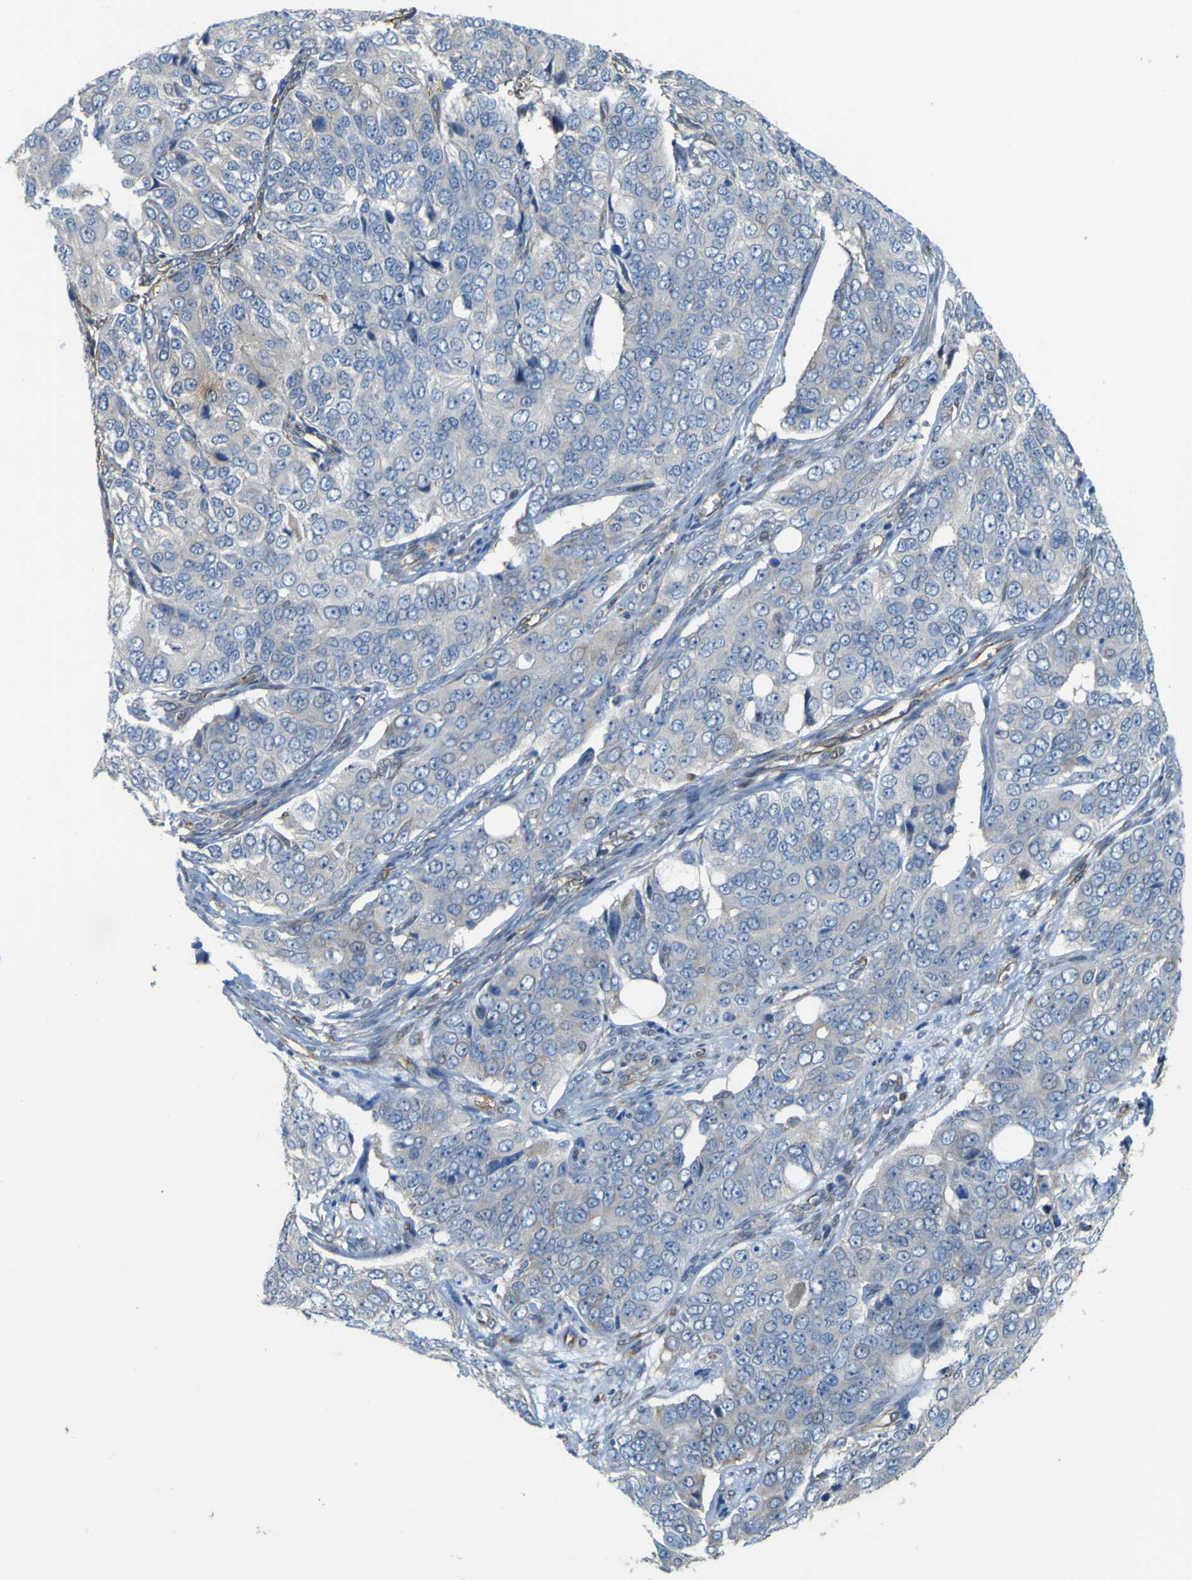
{"staining": {"intensity": "negative", "quantity": "none", "location": "none"}, "tissue": "ovarian cancer", "cell_type": "Tumor cells", "image_type": "cancer", "snomed": [{"axis": "morphology", "description": "Carcinoma, endometroid"}, {"axis": "topography", "description": "Ovary"}], "caption": "Tumor cells are negative for brown protein staining in ovarian cancer. (DAB immunohistochemistry with hematoxylin counter stain).", "gene": "JPH1", "patient": {"sex": "female", "age": 51}}